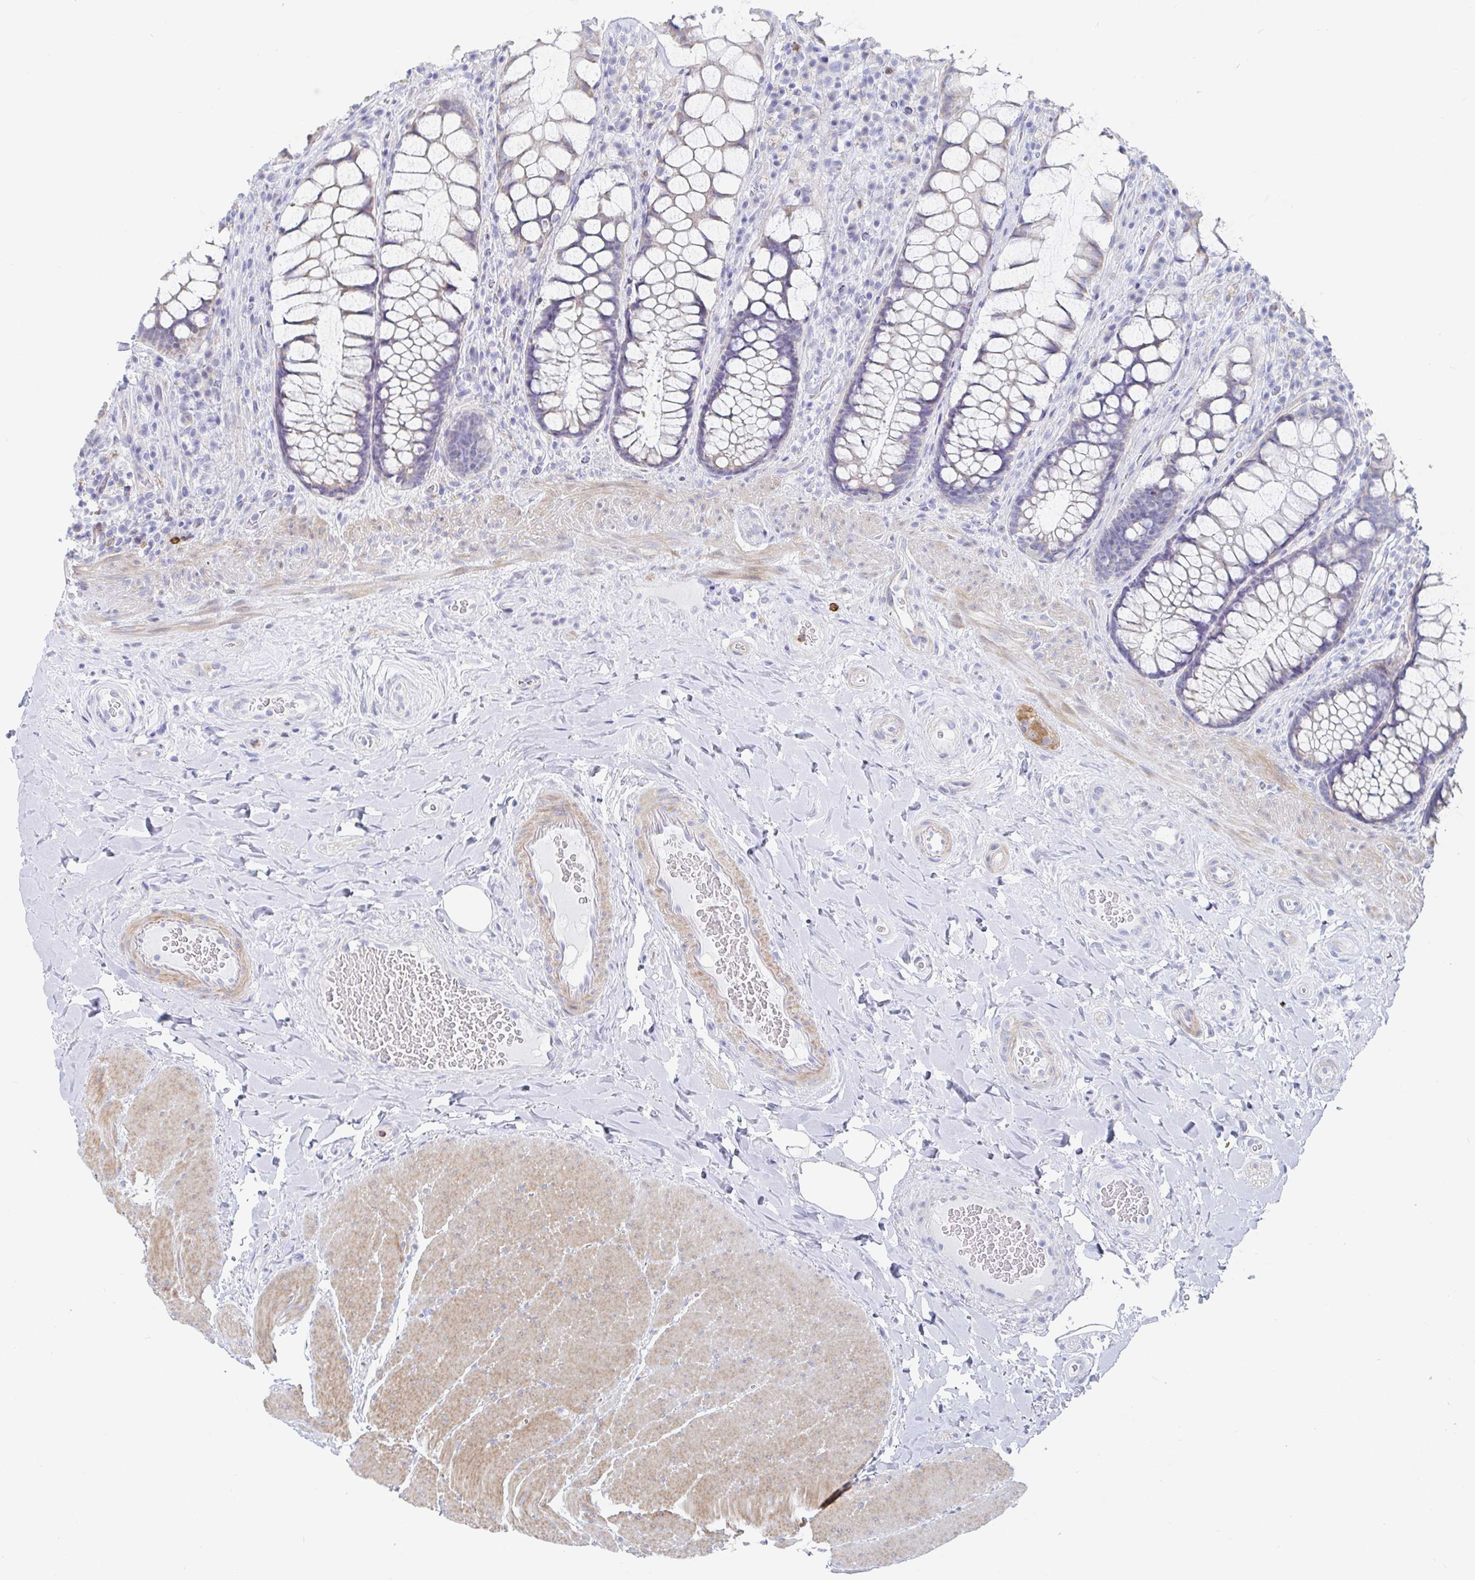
{"staining": {"intensity": "weak", "quantity": "25%-75%", "location": "cytoplasmic/membranous"}, "tissue": "rectum", "cell_type": "Glandular cells", "image_type": "normal", "snomed": [{"axis": "morphology", "description": "Normal tissue, NOS"}, {"axis": "topography", "description": "Rectum"}], "caption": "Brown immunohistochemical staining in normal rectum reveals weak cytoplasmic/membranous staining in approximately 25%-75% of glandular cells.", "gene": "PACSIN1", "patient": {"sex": "female", "age": 58}}